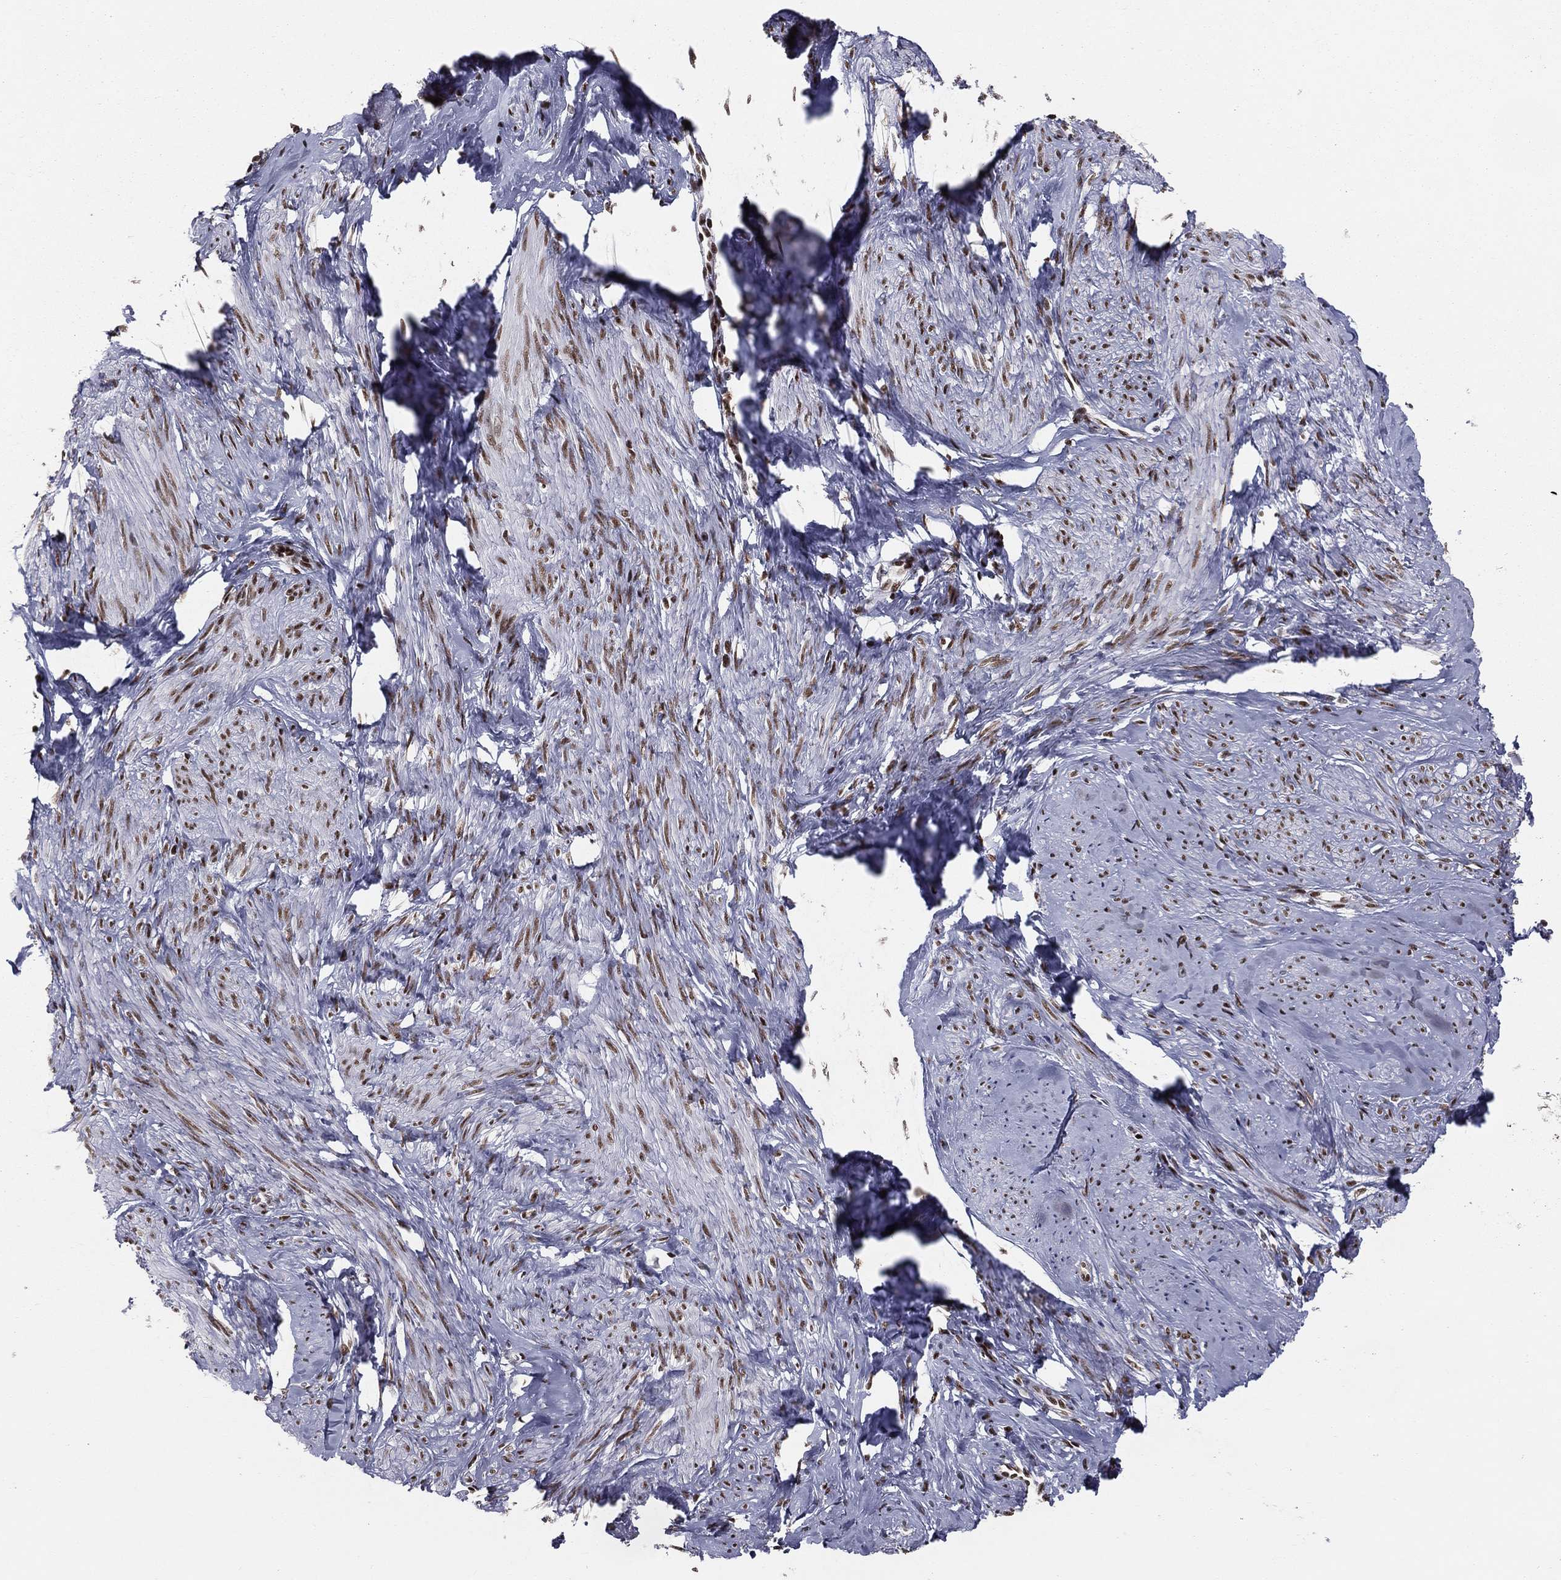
{"staining": {"intensity": "moderate", "quantity": ">75%", "location": "nuclear"}, "tissue": "smooth muscle", "cell_type": "Smooth muscle cells", "image_type": "normal", "snomed": [{"axis": "morphology", "description": "Normal tissue, NOS"}, {"axis": "topography", "description": "Smooth muscle"}], "caption": "Immunohistochemical staining of benign smooth muscle demonstrates medium levels of moderate nuclear positivity in about >75% of smooth muscle cells. The protein of interest is stained brown, and the nuclei are stained in blue (DAB IHC with brightfield microscopy, high magnification).", "gene": "NFYB", "patient": {"sex": "female", "age": 48}}